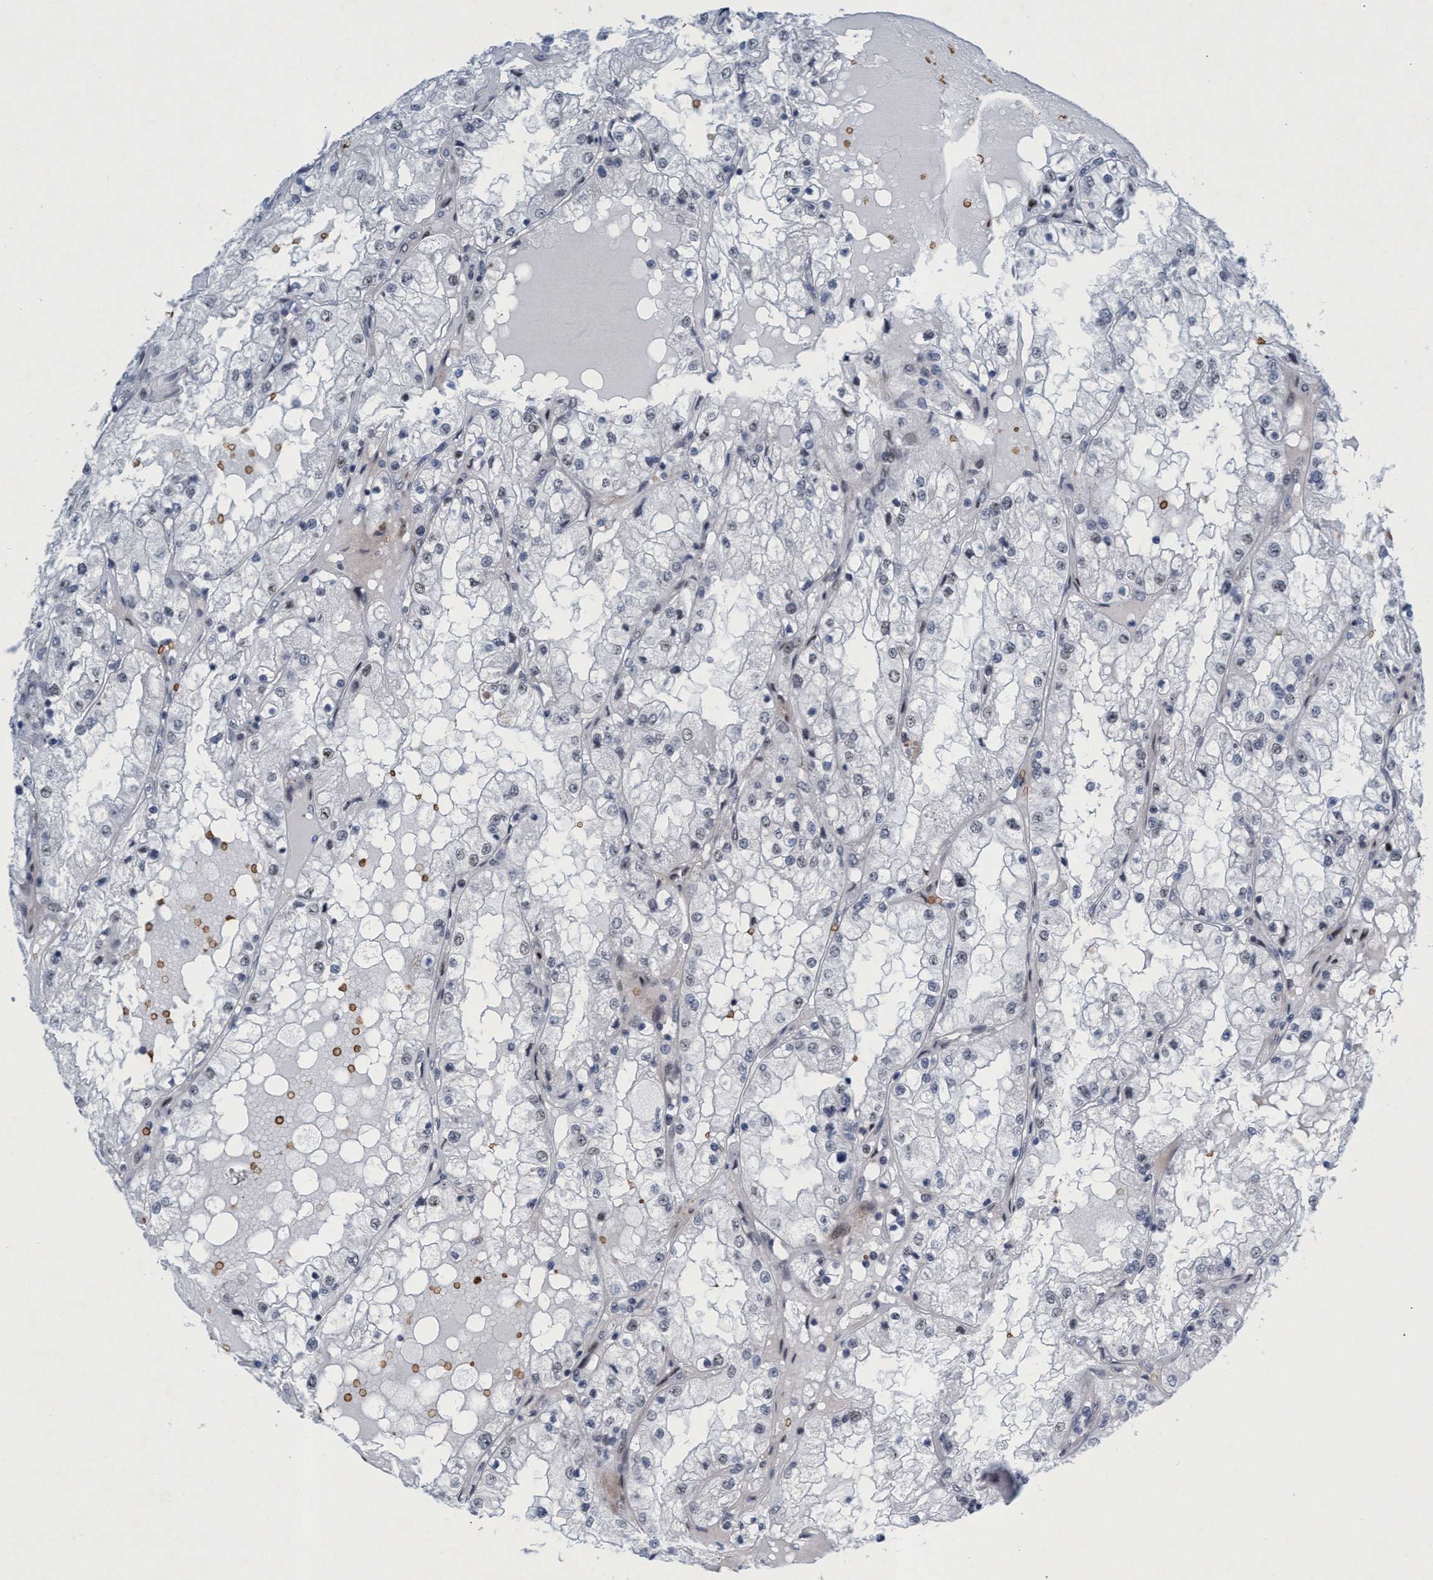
{"staining": {"intensity": "negative", "quantity": "none", "location": "none"}, "tissue": "renal cancer", "cell_type": "Tumor cells", "image_type": "cancer", "snomed": [{"axis": "morphology", "description": "Adenocarcinoma, NOS"}, {"axis": "topography", "description": "Kidney"}], "caption": "Photomicrograph shows no protein staining in tumor cells of renal adenocarcinoma tissue.", "gene": "CWC27", "patient": {"sex": "male", "age": 68}}